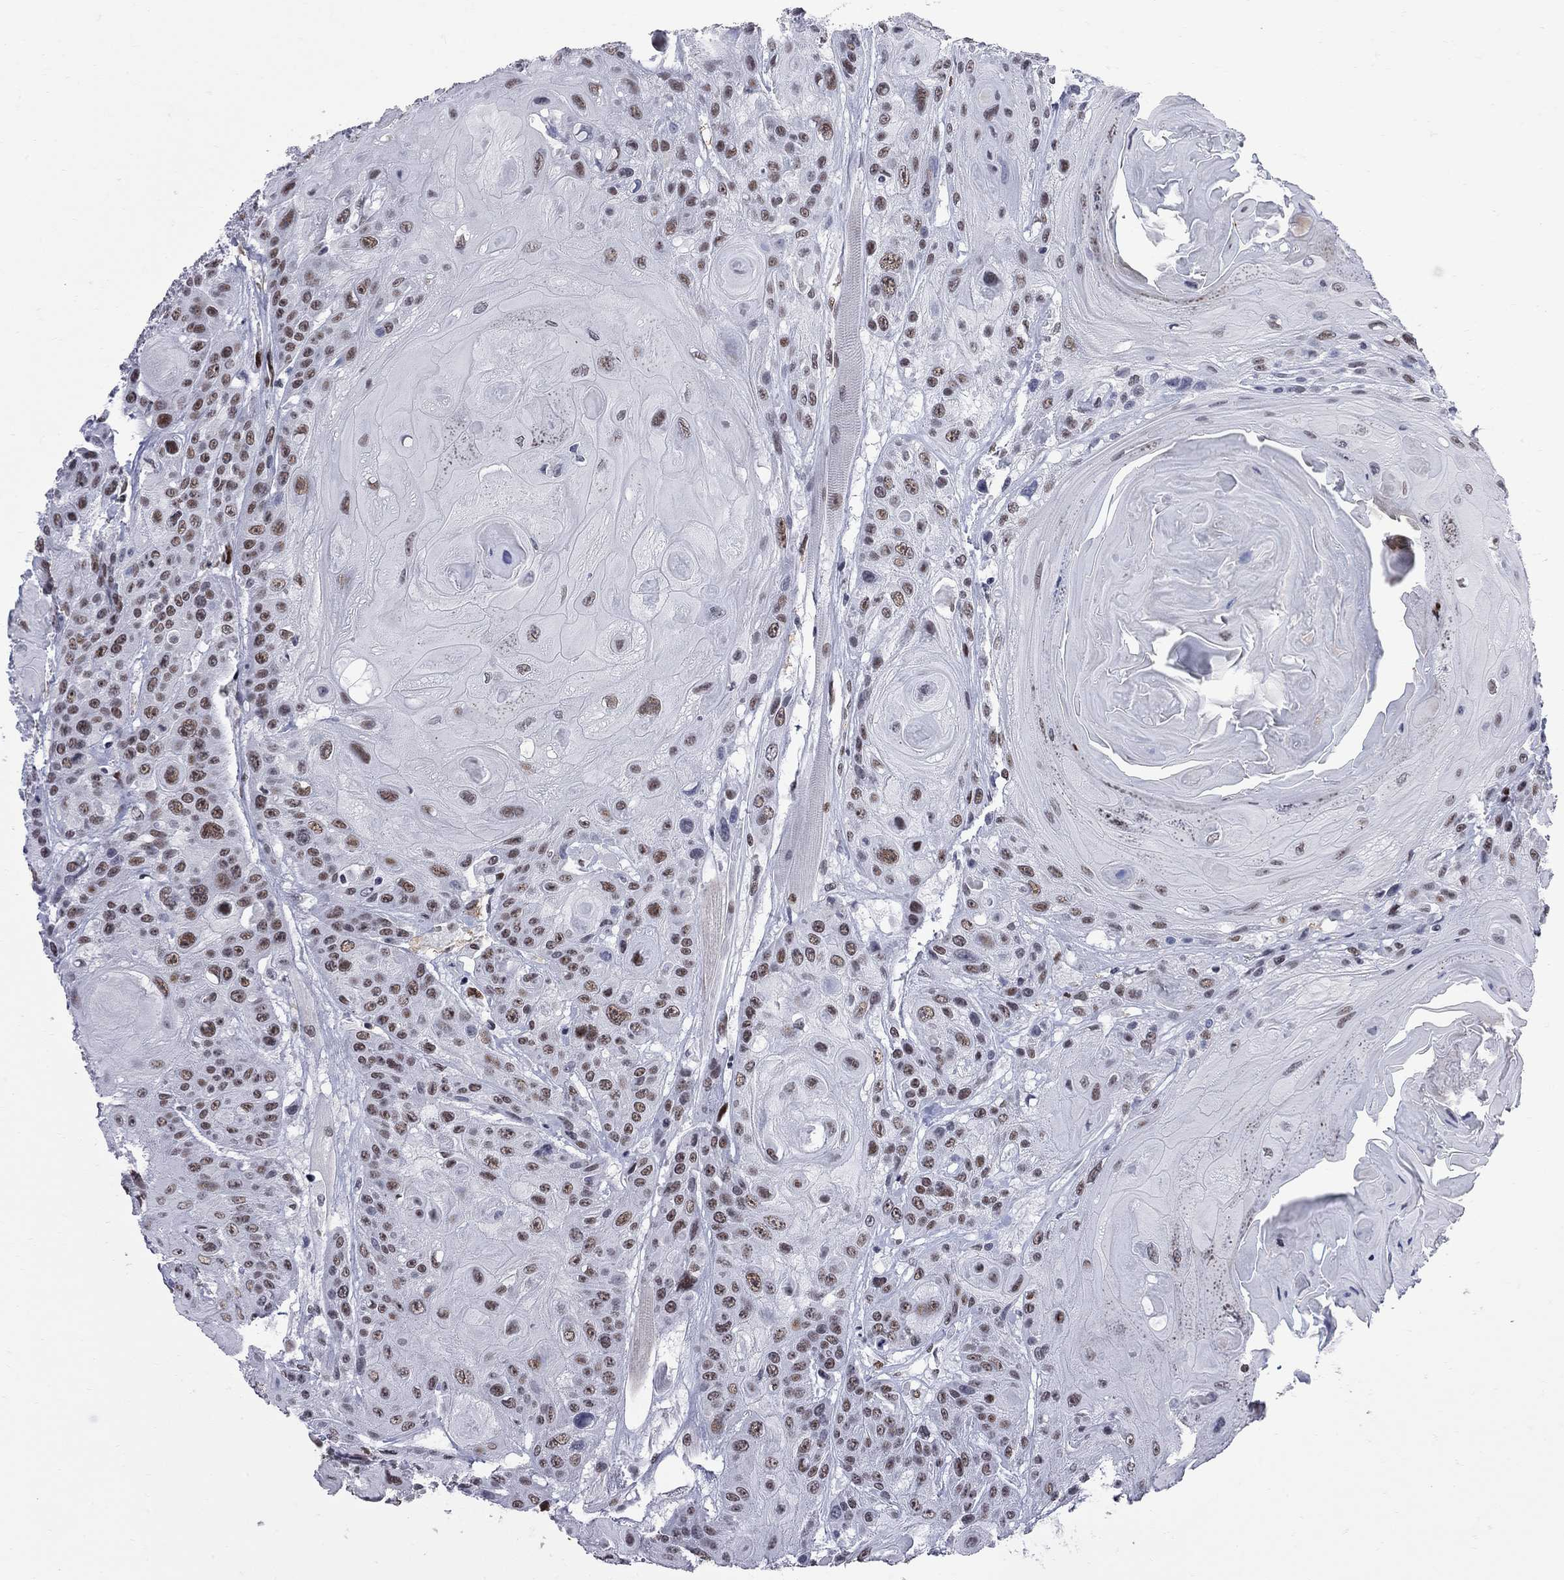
{"staining": {"intensity": "moderate", "quantity": "25%-75%", "location": "nuclear"}, "tissue": "head and neck cancer", "cell_type": "Tumor cells", "image_type": "cancer", "snomed": [{"axis": "morphology", "description": "Squamous cell carcinoma, NOS"}, {"axis": "topography", "description": "Head-Neck"}], "caption": "Immunohistochemistry staining of head and neck cancer (squamous cell carcinoma), which reveals medium levels of moderate nuclear expression in approximately 25%-75% of tumor cells indicating moderate nuclear protein staining. The staining was performed using DAB (3,3'-diaminobenzidine) (brown) for protein detection and nuclei were counterstained in hematoxylin (blue).", "gene": "ZBTB47", "patient": {"sex": "female", "age": 59}}